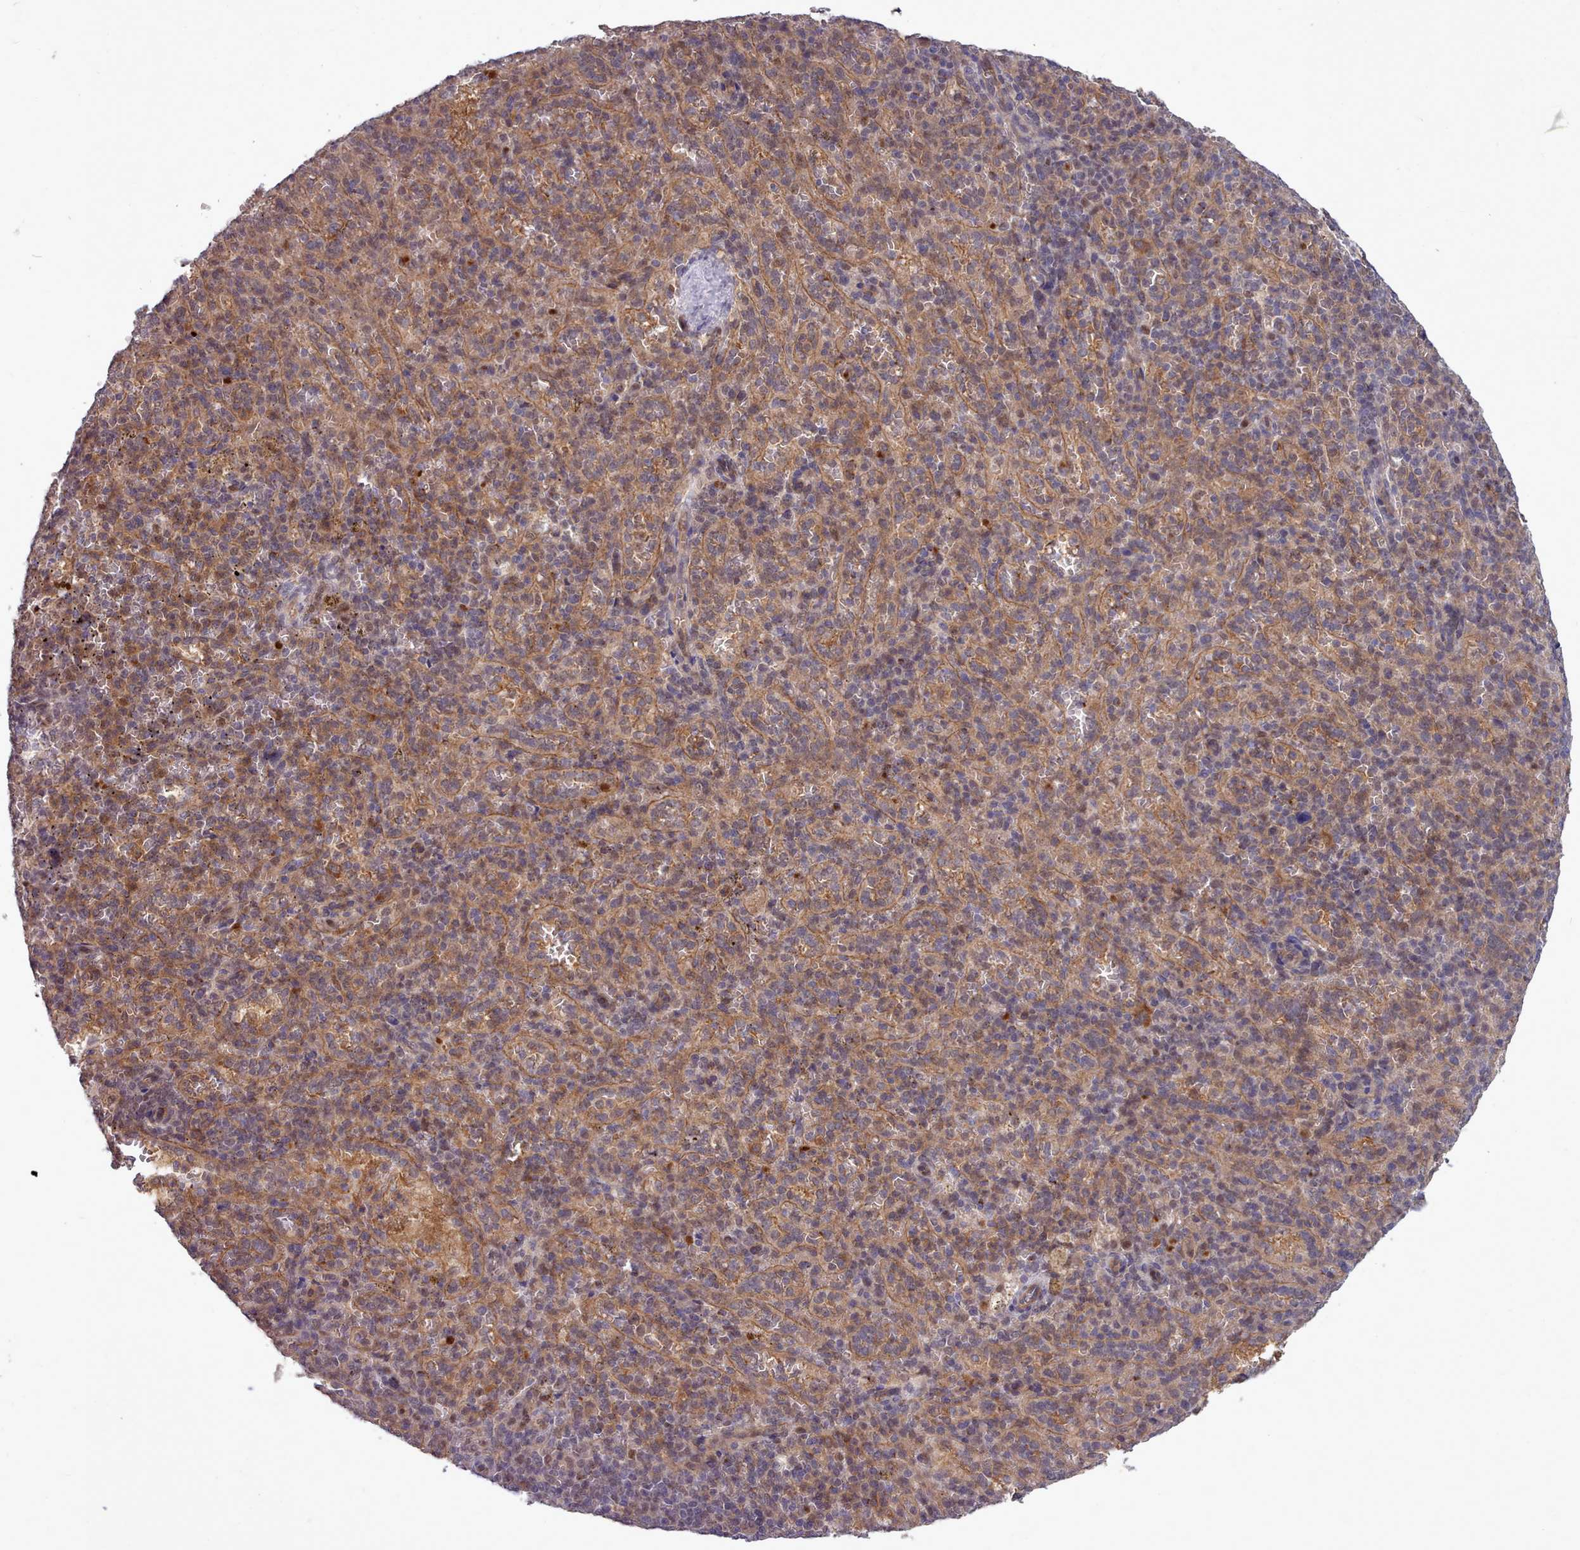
{"staining": {"intensity": "weak", "quantity": "<25%", "location": "nuclear"}, "tissue": "spleen", "cell_type": "Cells in red pulp", "image_type": "normal", "snomed": [{"axis": "morphology", "description": "Normal tissue, NOS"}, {"axis": "topography", "description": "Spleen"}], "caption": "The immunohistochemistry photomicrograph has no significant staining in cells in red pulp of spleen. Brightfield microscopy of immunohistochemistry (IHC) stained with DAB (brown) and hematoxylin (blue), captured at high magnification.", "gene": "AHCY", "patient": {"sex": "female", "age": 21}}